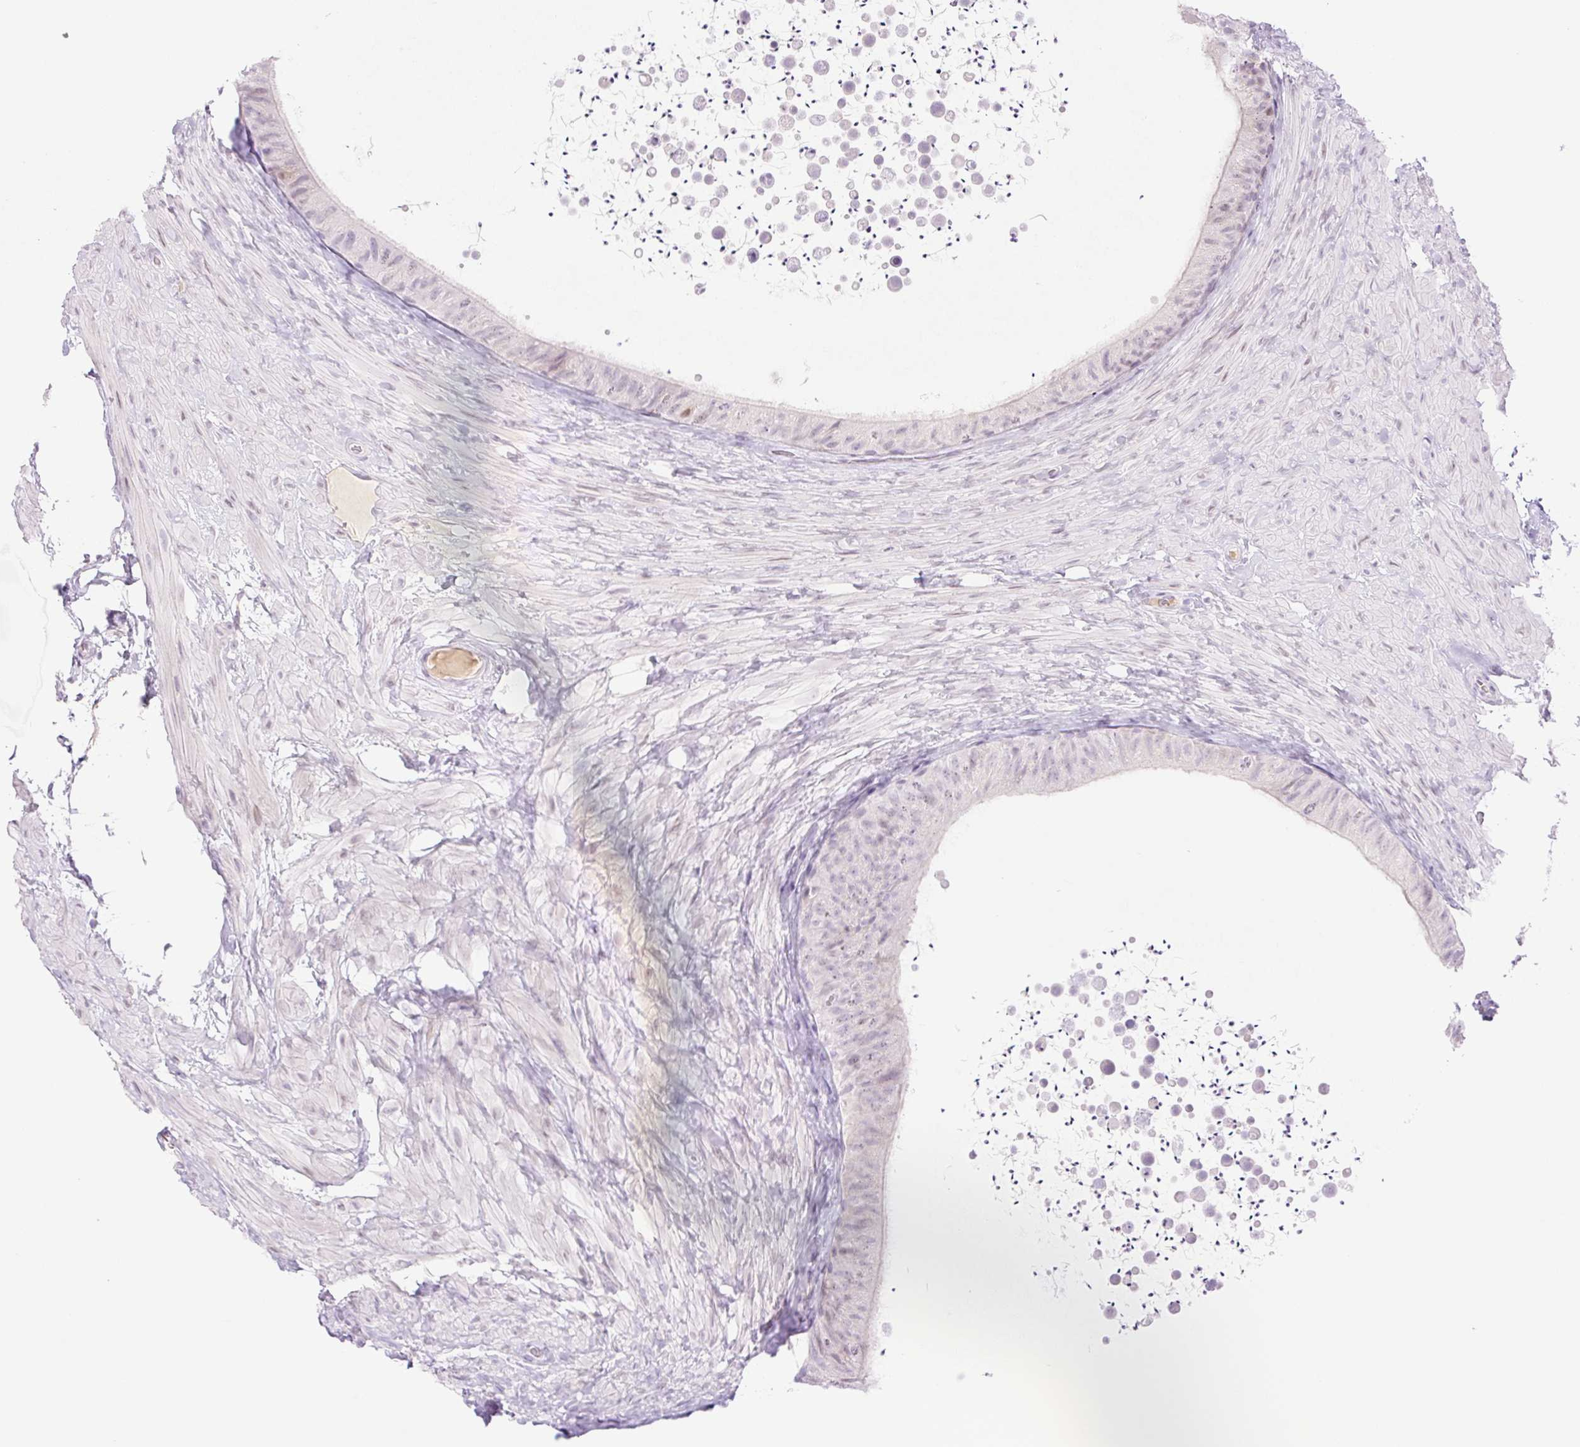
{"staining": {"intensity": "negative", "quantity": "none", "location": "none"}, "tissue": "epididymis", "cell_type": "Glandular cells", "image_type": "normal", "snomed": [{"axis": "morphology", "description": "Normal tissue, NOS"}, {"axis": "topography", "description": "Epididymis, spermatic cord, NOS"}, {"axis": "topography", "description": "Epididymis"}], "caption": "Protein analysis of unremarkable epididymis displays no significant expression in glandular cells.", "gene": "TBX15", "patient": {"sex": "male", "age": 31}}